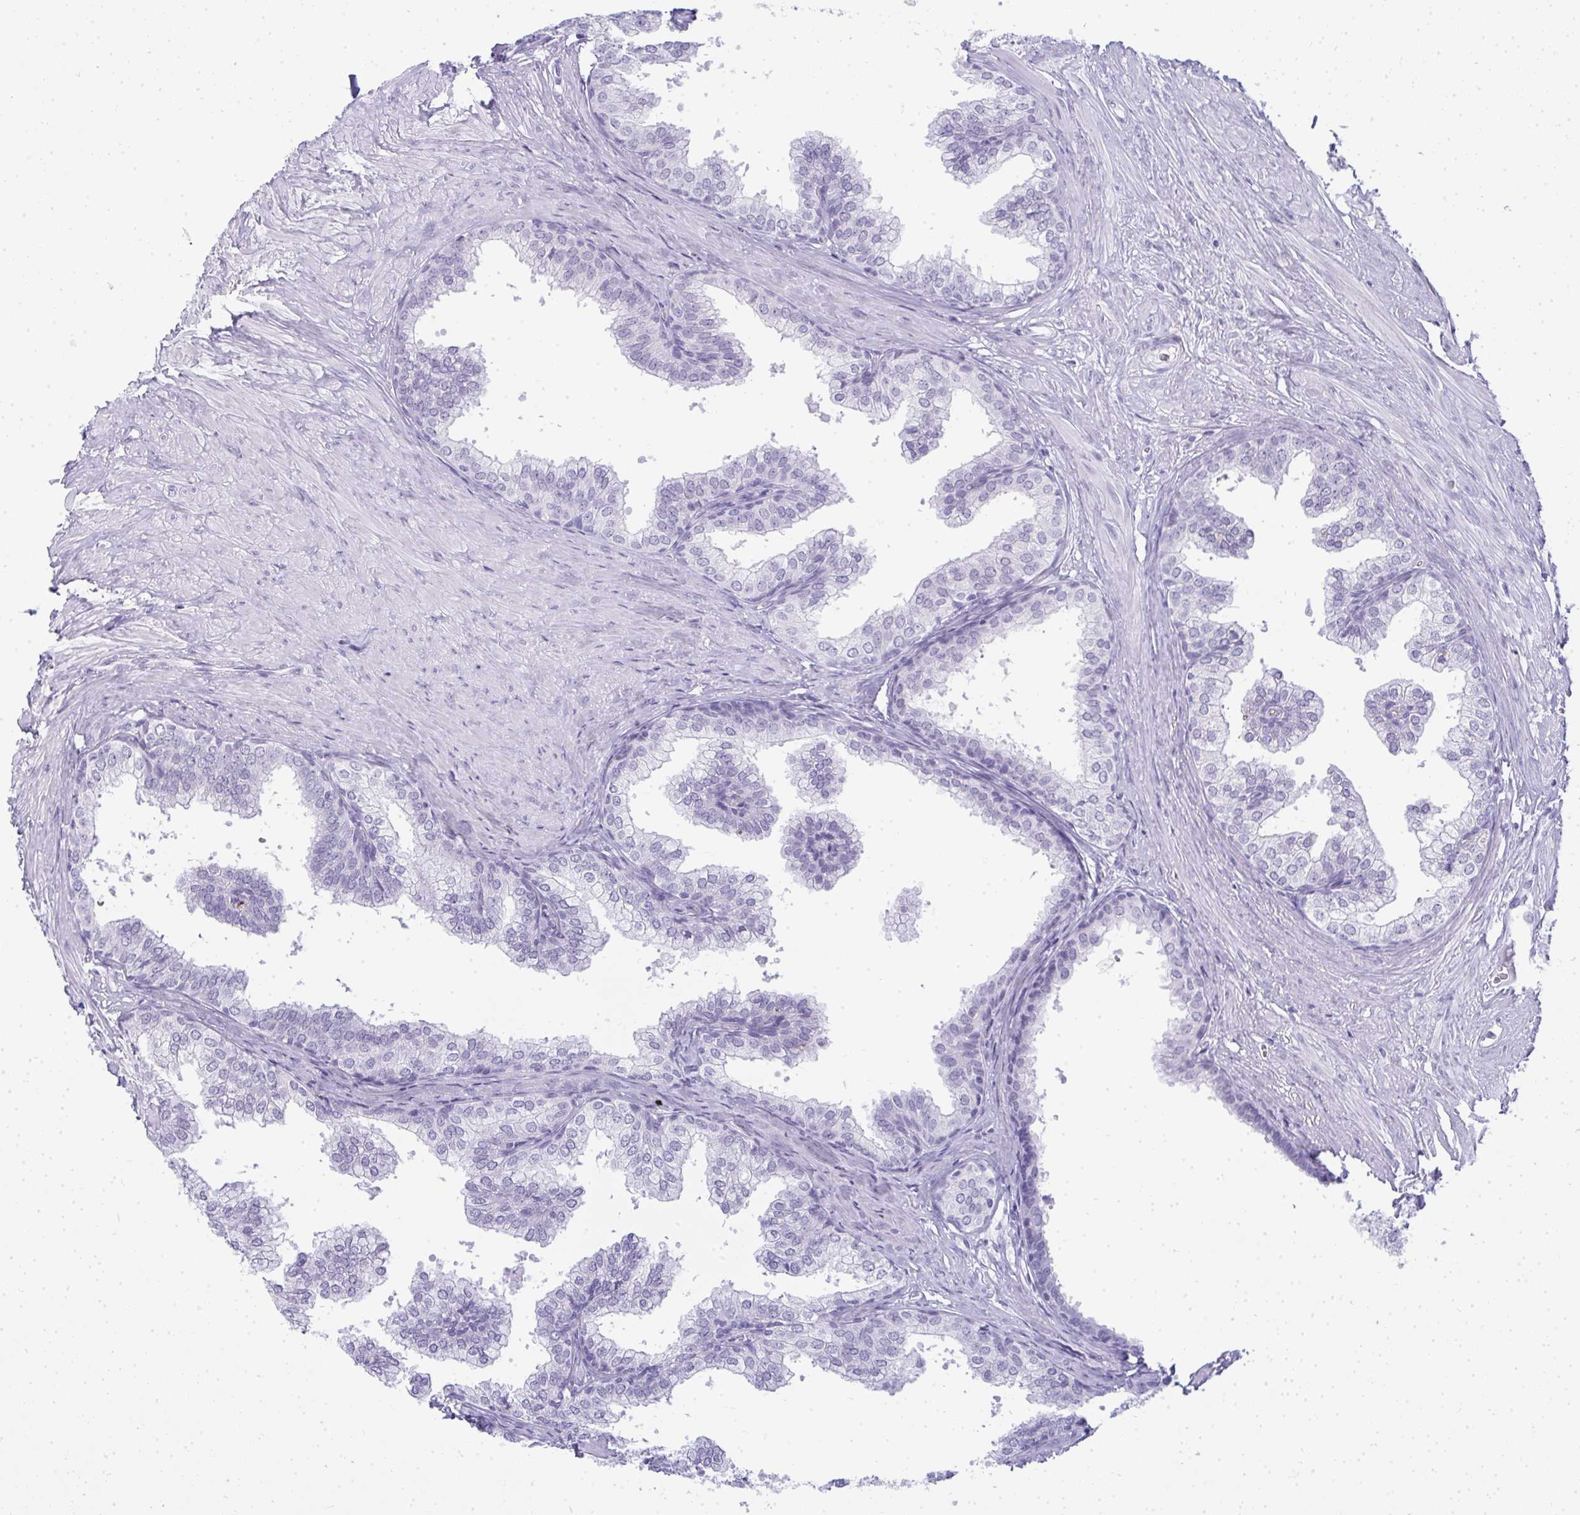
{"staining": {"intensity": "negative", "quantity": "none", "location": "none"}, "tissue": "prostate", "cell_type": "Glandular cells", "image_type": "normal", "snomed": [{"axis": "morphology", "description": "Normal tissue, NOS"}, {"axis": "topography", "description": "Prostate"}, {"axis": "topography", "description": "Peripheral nerve tissue"}], "caption": "This is a image of immunohistochemistry (IHC) staining of normal prostate, which shows no positivity in glandular cells.", "gene": "PLA2G1B", "patient": {"sex": "male", "age": 55}}